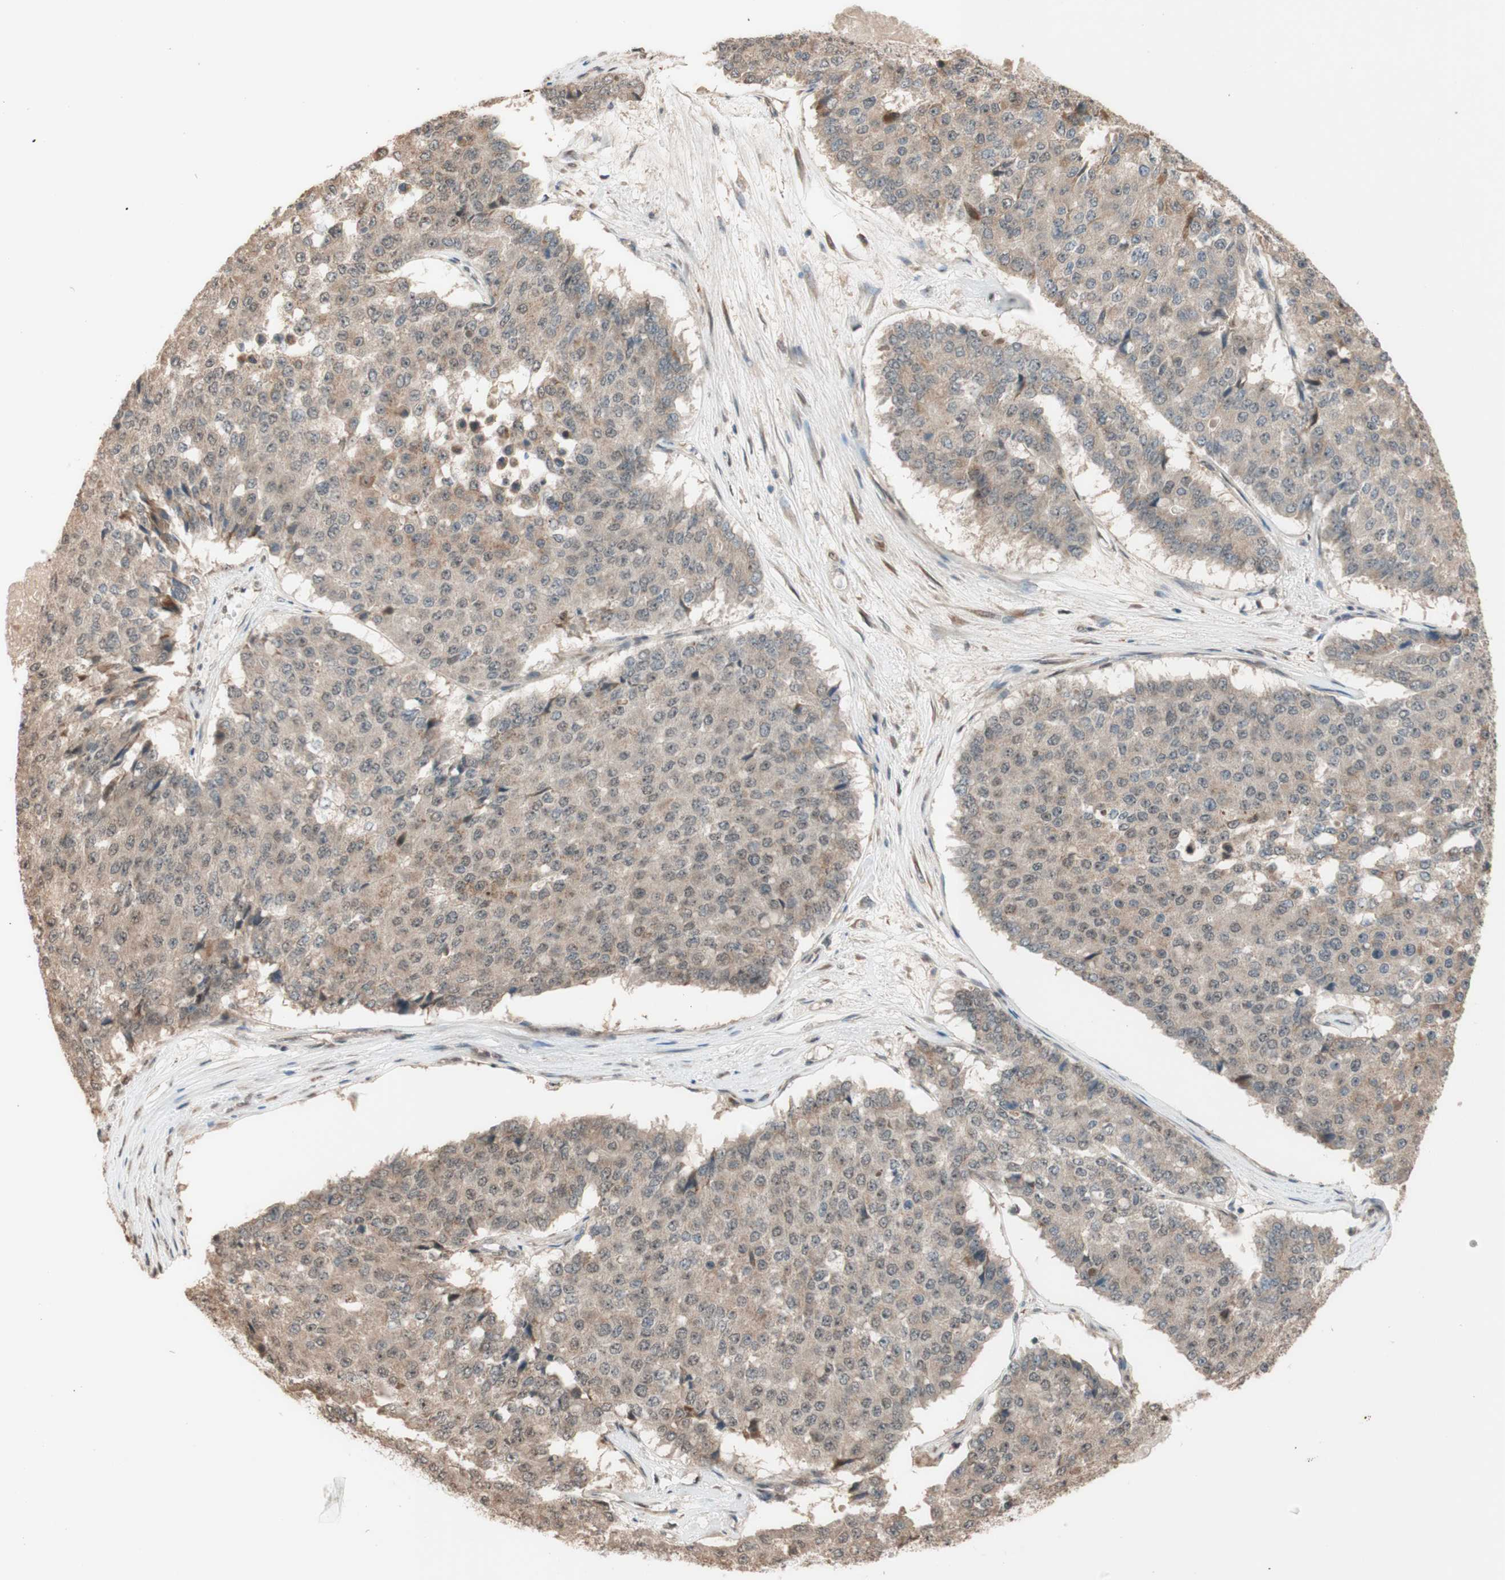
{"staining": {"intensity": "weak", "quantity": "25%-75%", "location": "cytoplasmic/membranous"}, "tissue": "pancreatic cancer", "cell_type": "Tumor cells", "image_type": "cancer", "snomed": [{"axis": "morphology", "description": "Adenocarcinoma, NOS"}, {"axis": "topography", "description": "Pancreas"}], "caption": "An image of adenocarcinoma (pancreatic) stained for a protein reveals weak cytoplasmic/membranous brown staining in tumor cells.", "gene": "CCNC", "patient": {"sex": "male", "age": 50}}